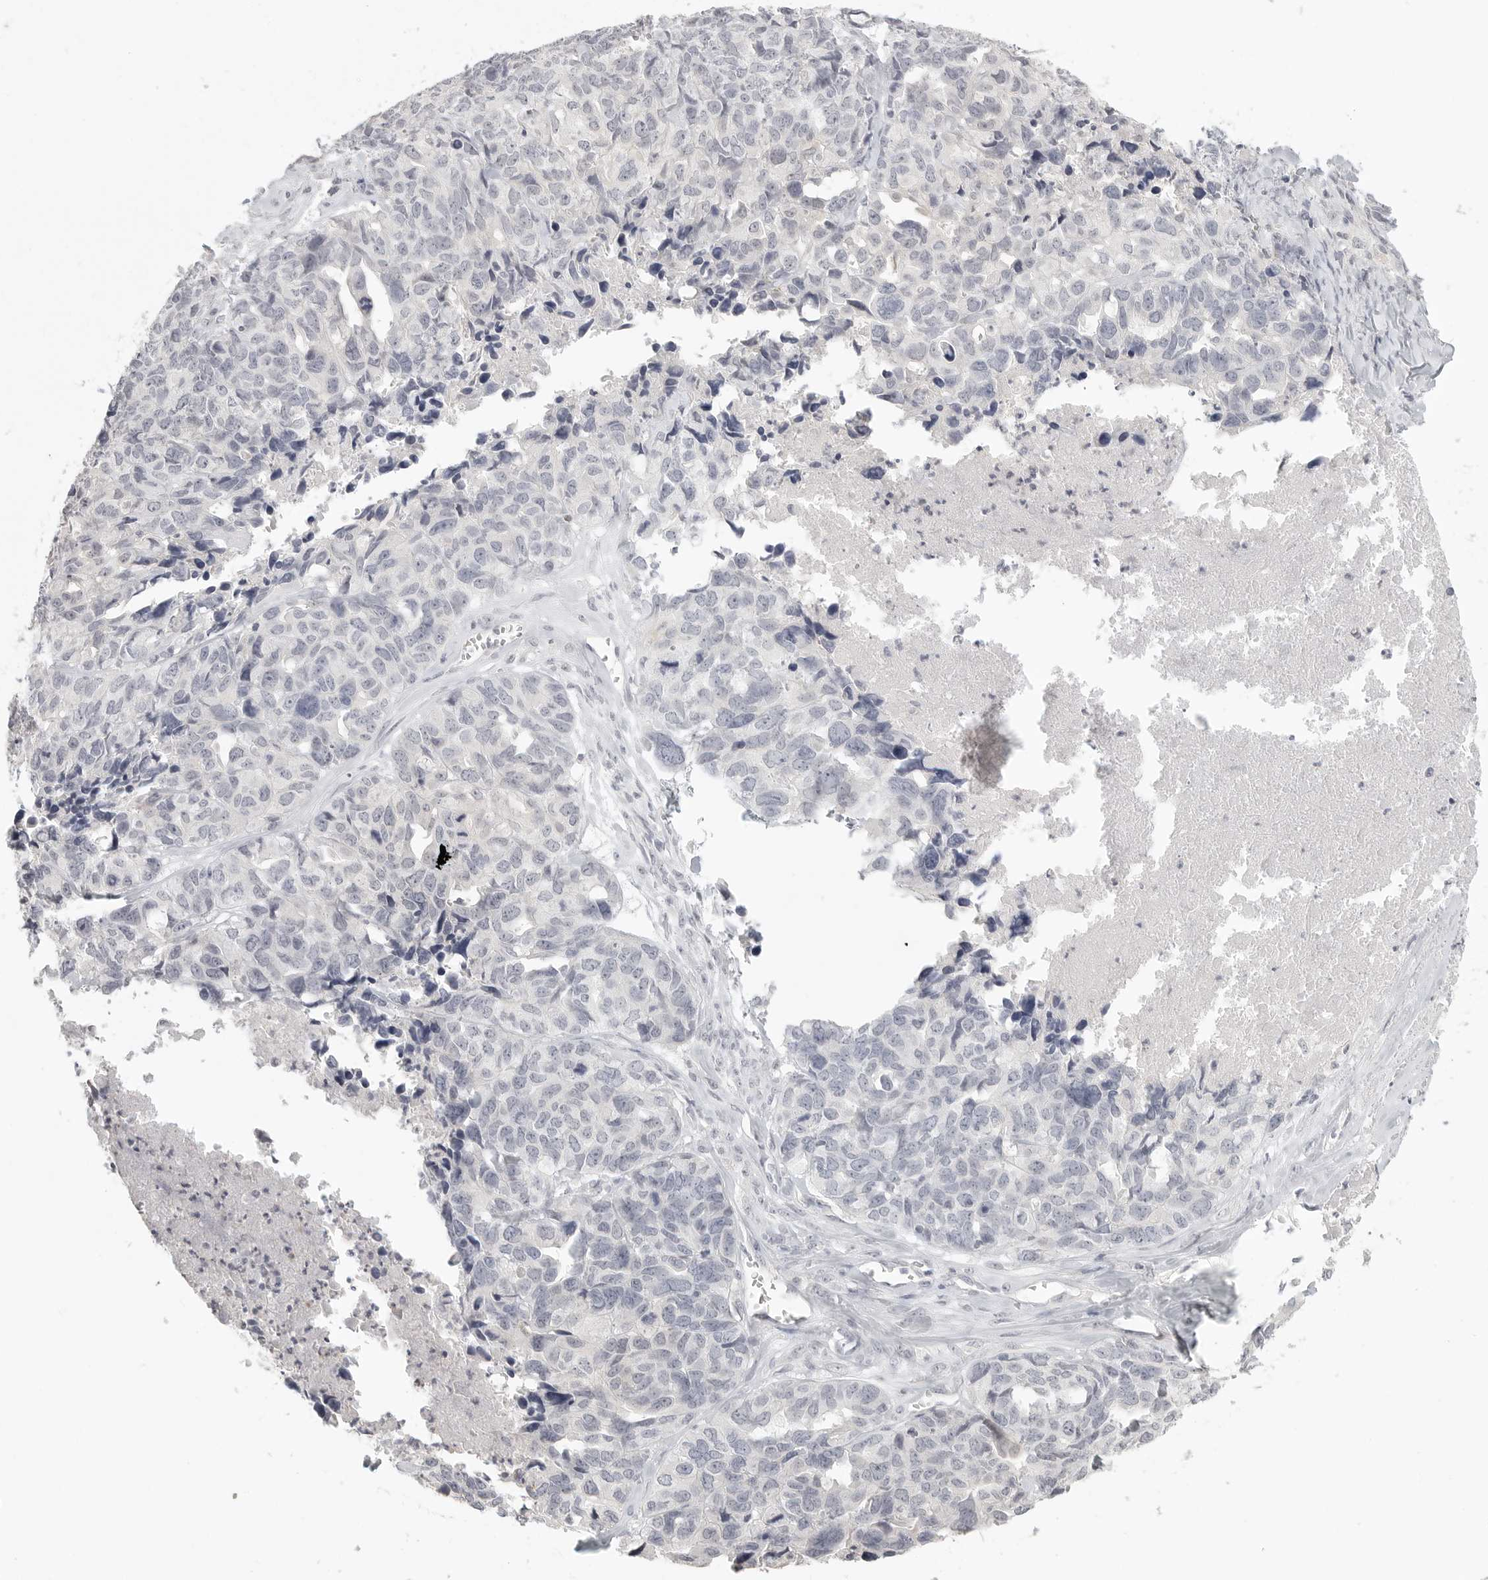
{"staining": {"intensity": "negative", "quantity": "none", "location": "none"}, "tissue": "ovarian cancer", "cell_type": "Tumor cells", "image_type": "cancer", "snomed": [{"axis": "morphology", "description": "Cystadenocarcinoma, serous, NOS"}, {"axis": "topography", "description": "Ovary"}], "caption": "Human ovarian cancer stained for a protein using immunohistochemistry shows no staining in tumor cells.", "gene": "HMGCS2", "patient": {"sex": "female", "age": 79}}